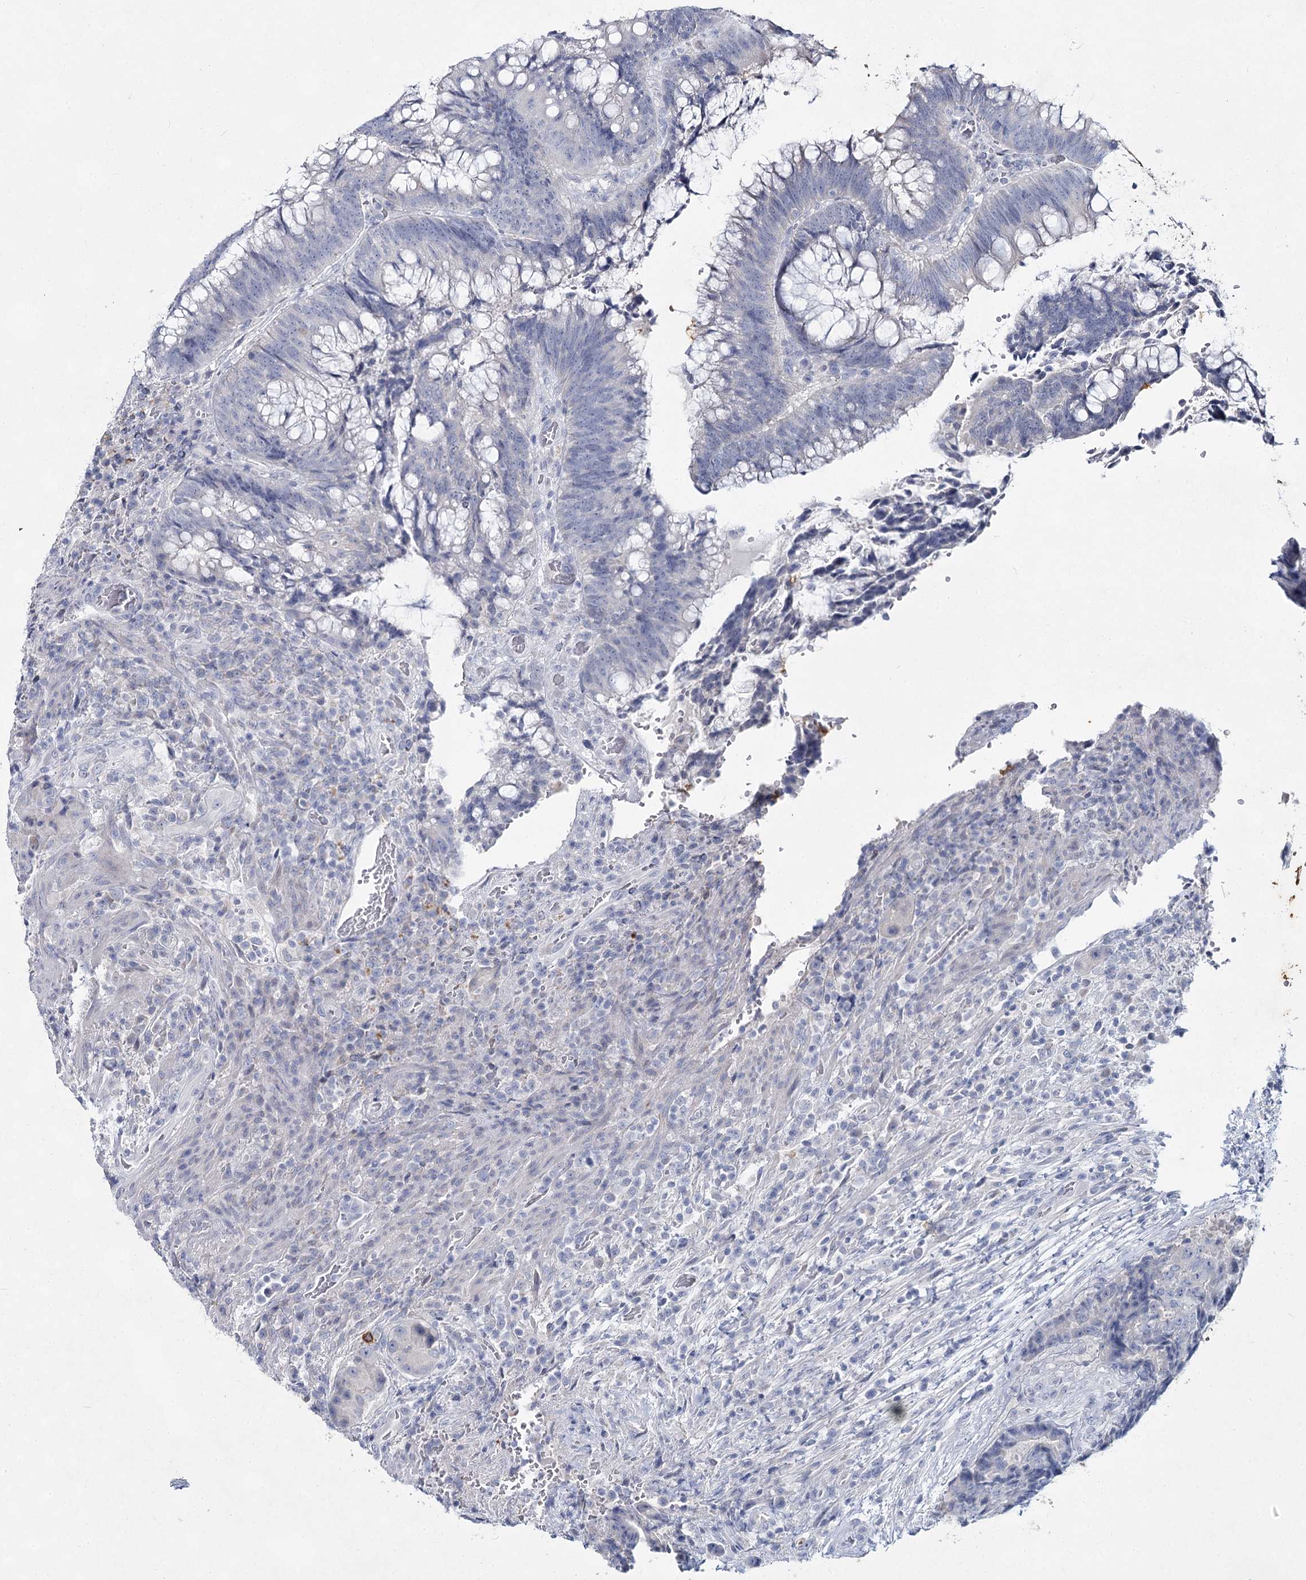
{"staining": {"intensity": "negative", "quantity": "none", "location": "none"}, "tissue": "colorectal cancer", "cell_type": "Tumor cells", "image_type": "cancer", "snomed": [{"axis": "morphology", "description": "Adenocarcinoma, NOS"}, {"axis": "topography", "description": "Rectum"}], "caption": "IHC of human colorectal adenocarcinoma shows no positivity in tumor cells.", "gene": "CCDC73", "patient": {"sex": "male", "age": 69}}